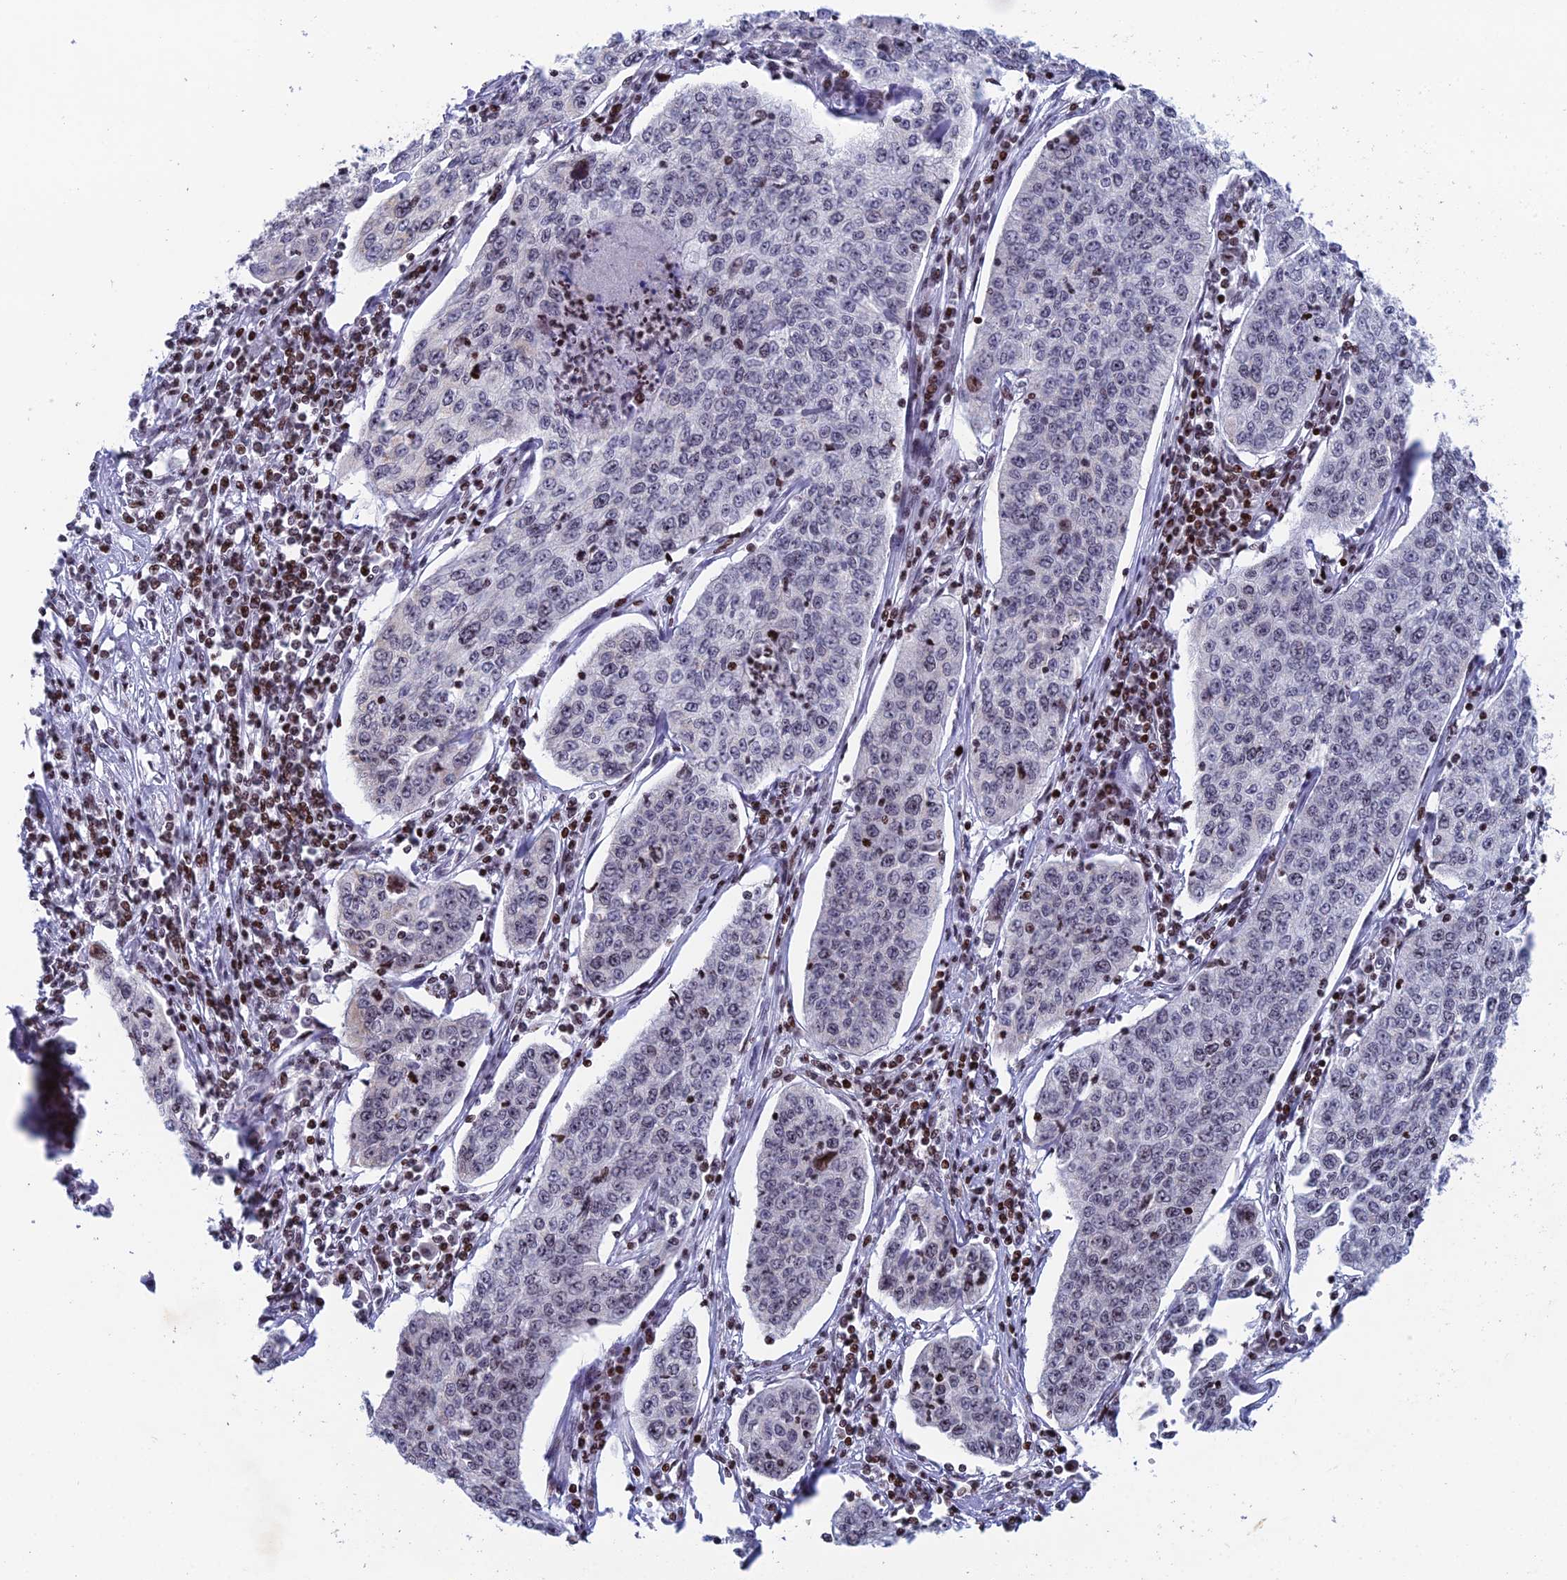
{"staining": {"intensity": "negative", "quantity": "none", "location": "none"}, "tissue": "cervical cancer", "cell_type": "Tumor cells", "image_type": "cancer", "snomed": [{"axis": "morphology", "description": "Squamous cell carcinoma, NOS"}, {"axis": "topography", "description": "Cervix"}], "caption": "Immunohistochemical staining of squamous cell carcinoma (cervical) displays no significant positivity in tumor cells.", "gene": "AFF3", "patient": {"sex": "female", "age": 35}}